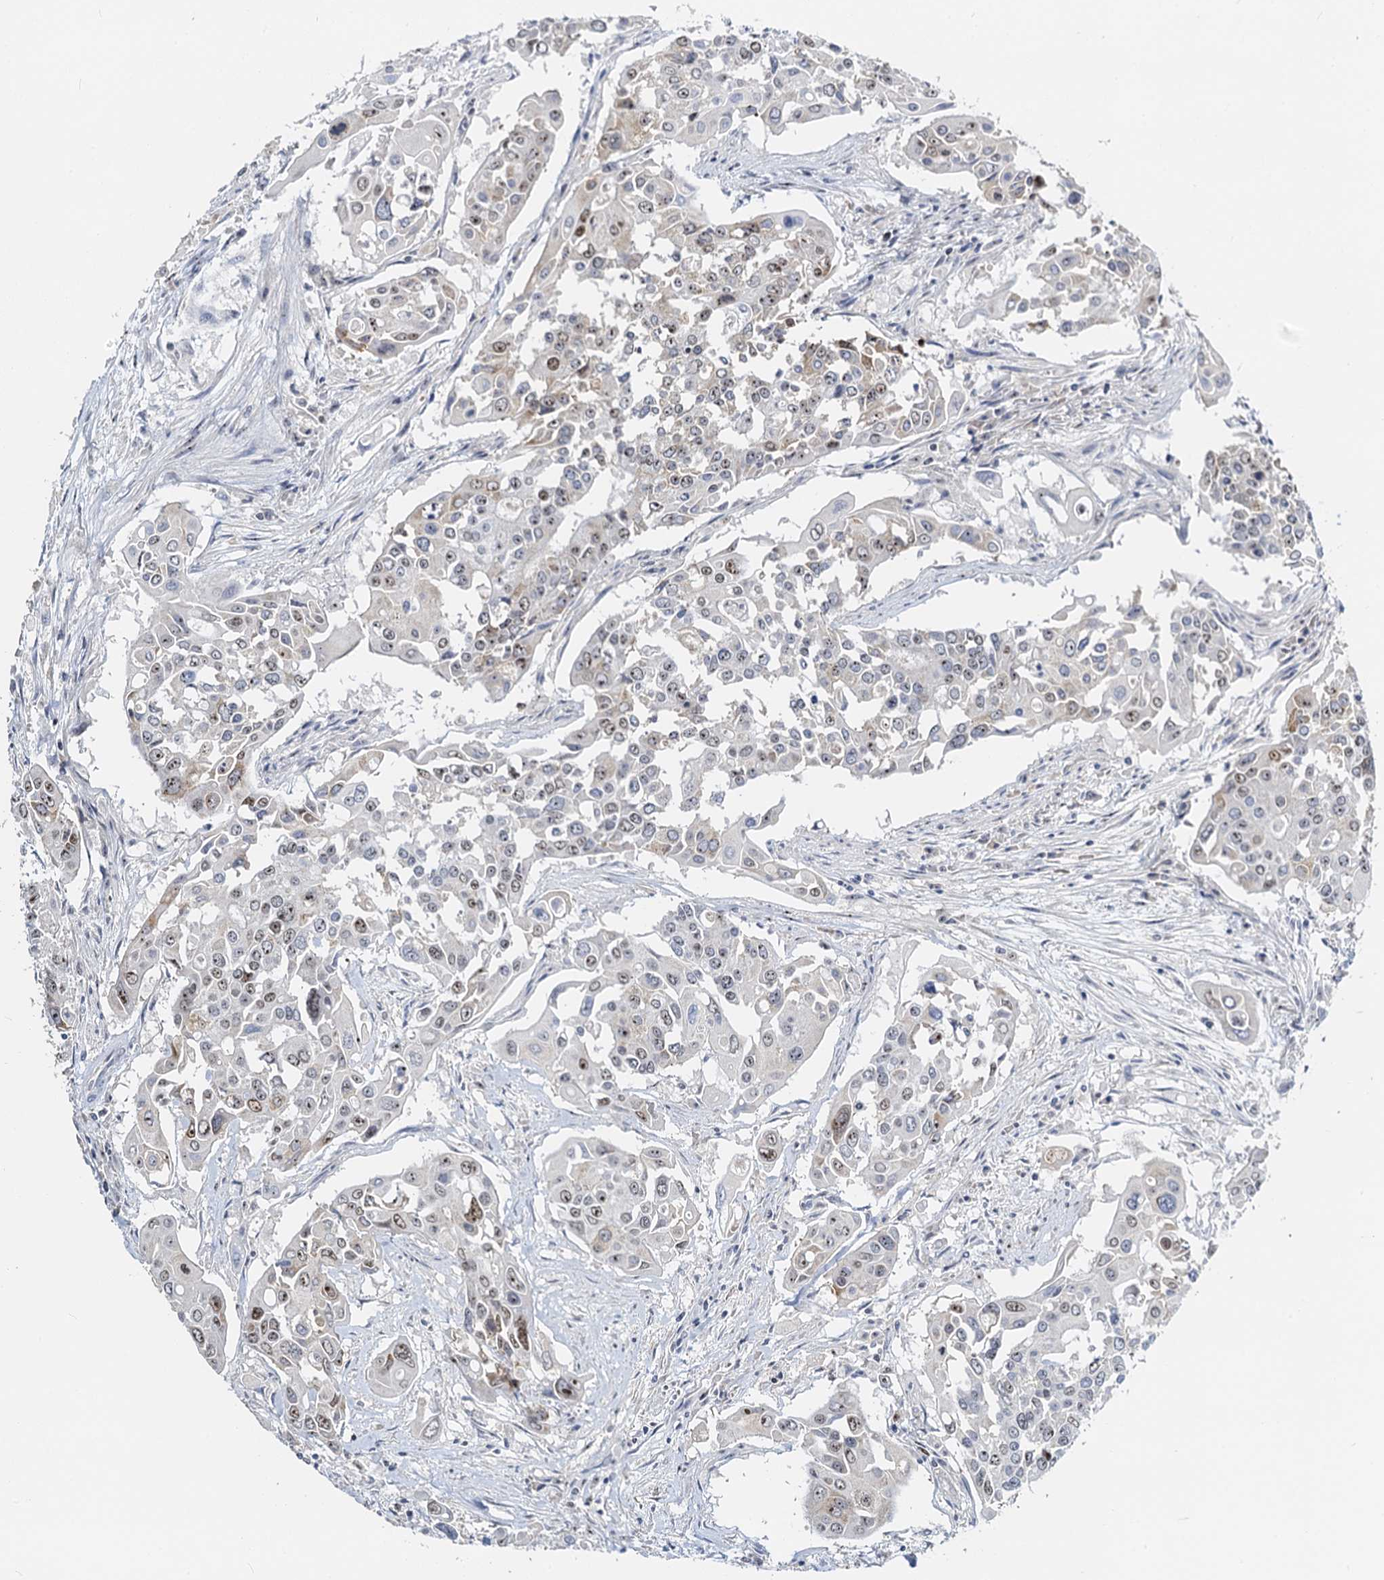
{"staining": {"intensity": "weak", "quantity": ">75%", "location": "nuclear"}, "tissue": "colorectal cancer", "cell_type": "Tumor cells", "image_type": "cancer", "snomed": [{"axis": "morphology", "description": "Adenocarcinoma, NOS"}, {"axis": "topography", "description": "Colon"}], "caption": "Human adenocarcinoma (colorectal) stained with a protein marker reveals weak staining in tumor cells.", "gene": "NOP2", "patient": {"sex": "male", "age": 77}}